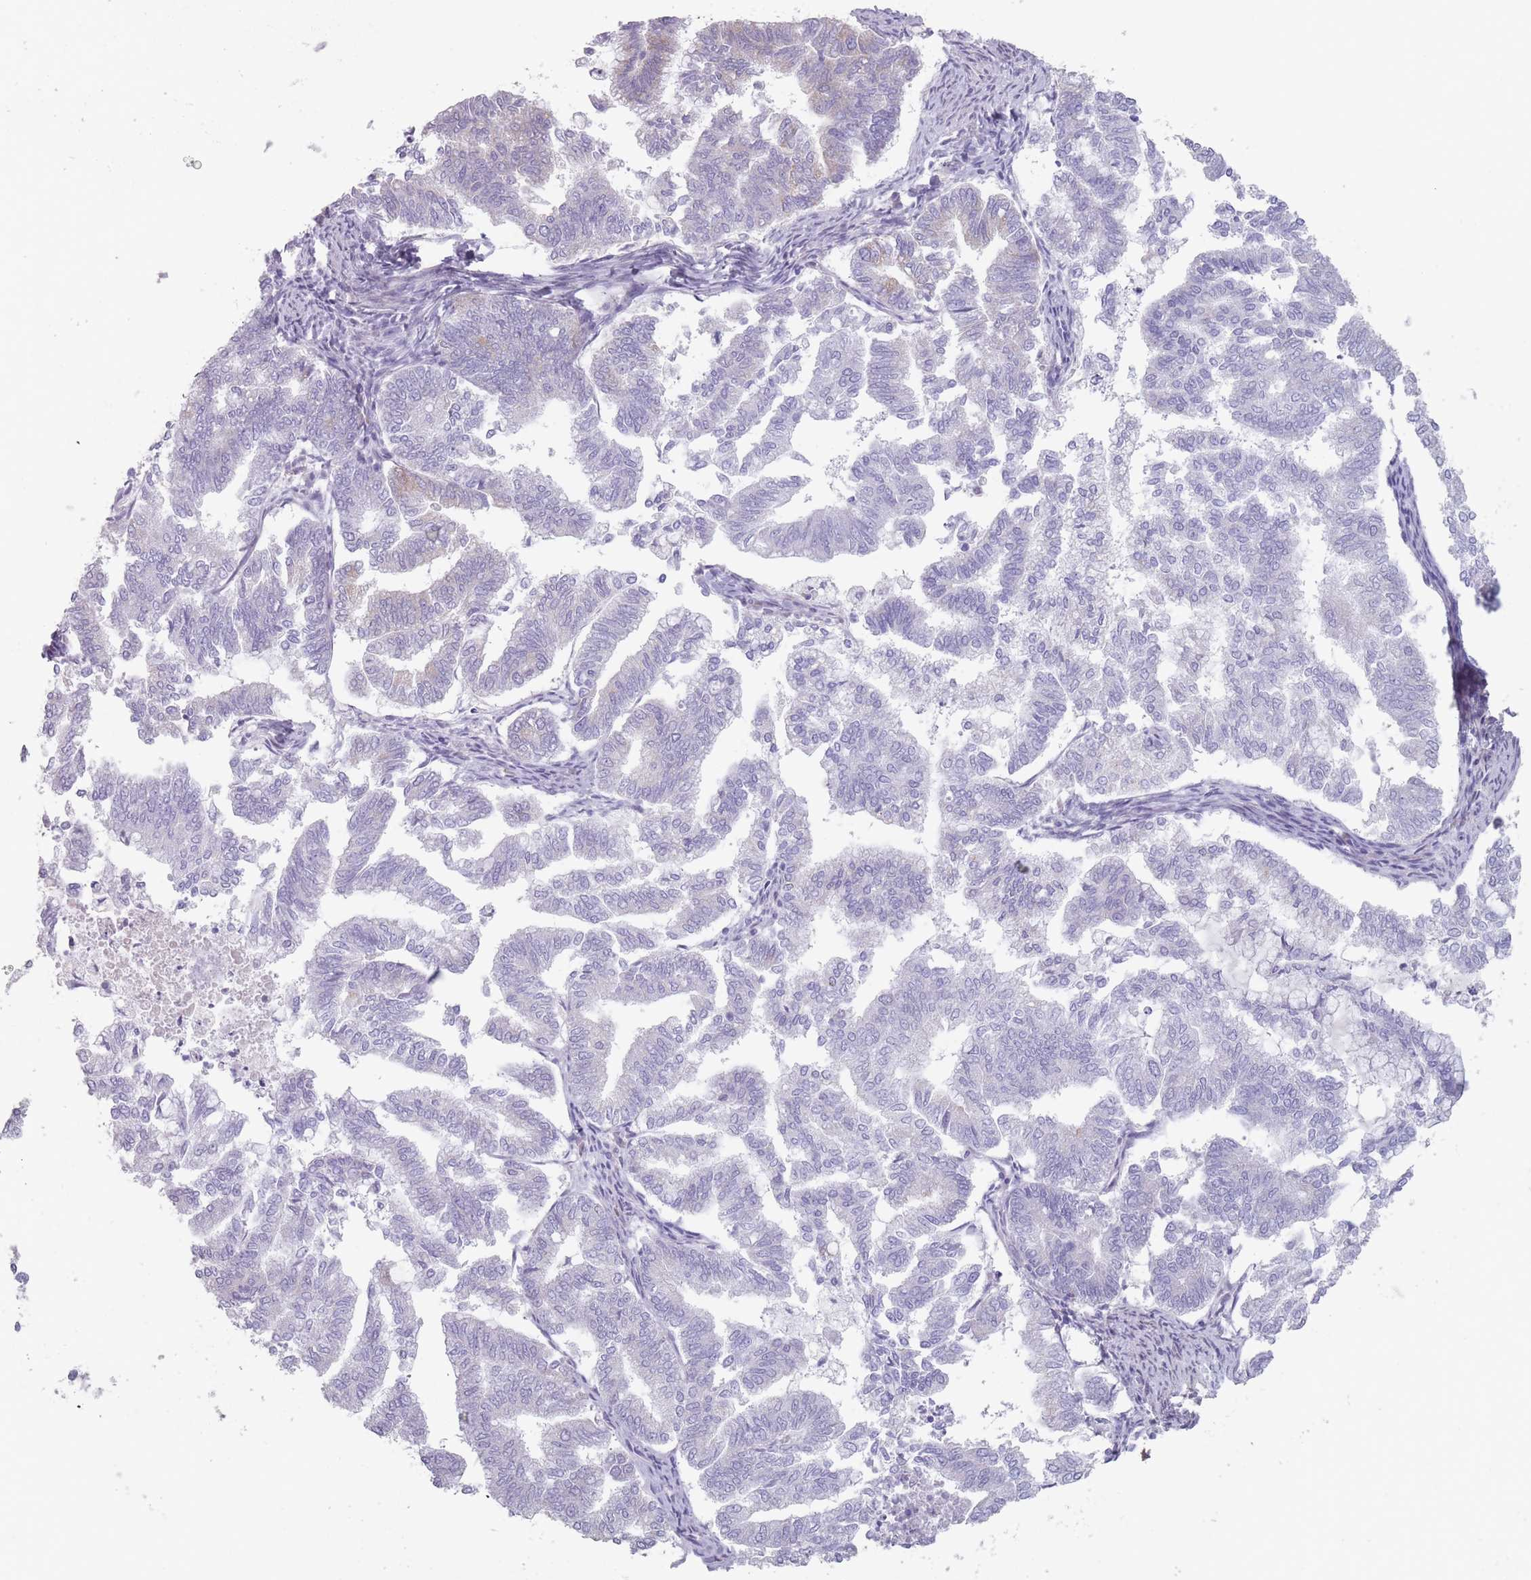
{"staining": {"intensity": "negative", "quantity": "none", "location": "none"}, "tissue": "endometrial cancer", "cell_type": "Tumor cells", "image_type": "cancer", "snomed": [{"axis": "morphology", "description": "Adenocarcinoma, NOS"}, {"axis": "topography", "description": "Endometrium"}], "caption": "This is a micrograph of immunohistochemistry (IHC) staining of endometrial cancer (adenocarcinoma), which shows no positivity in tumor cells.", "gene": "PAIP2B", "patient": {"sex": "female", "age": 79}}